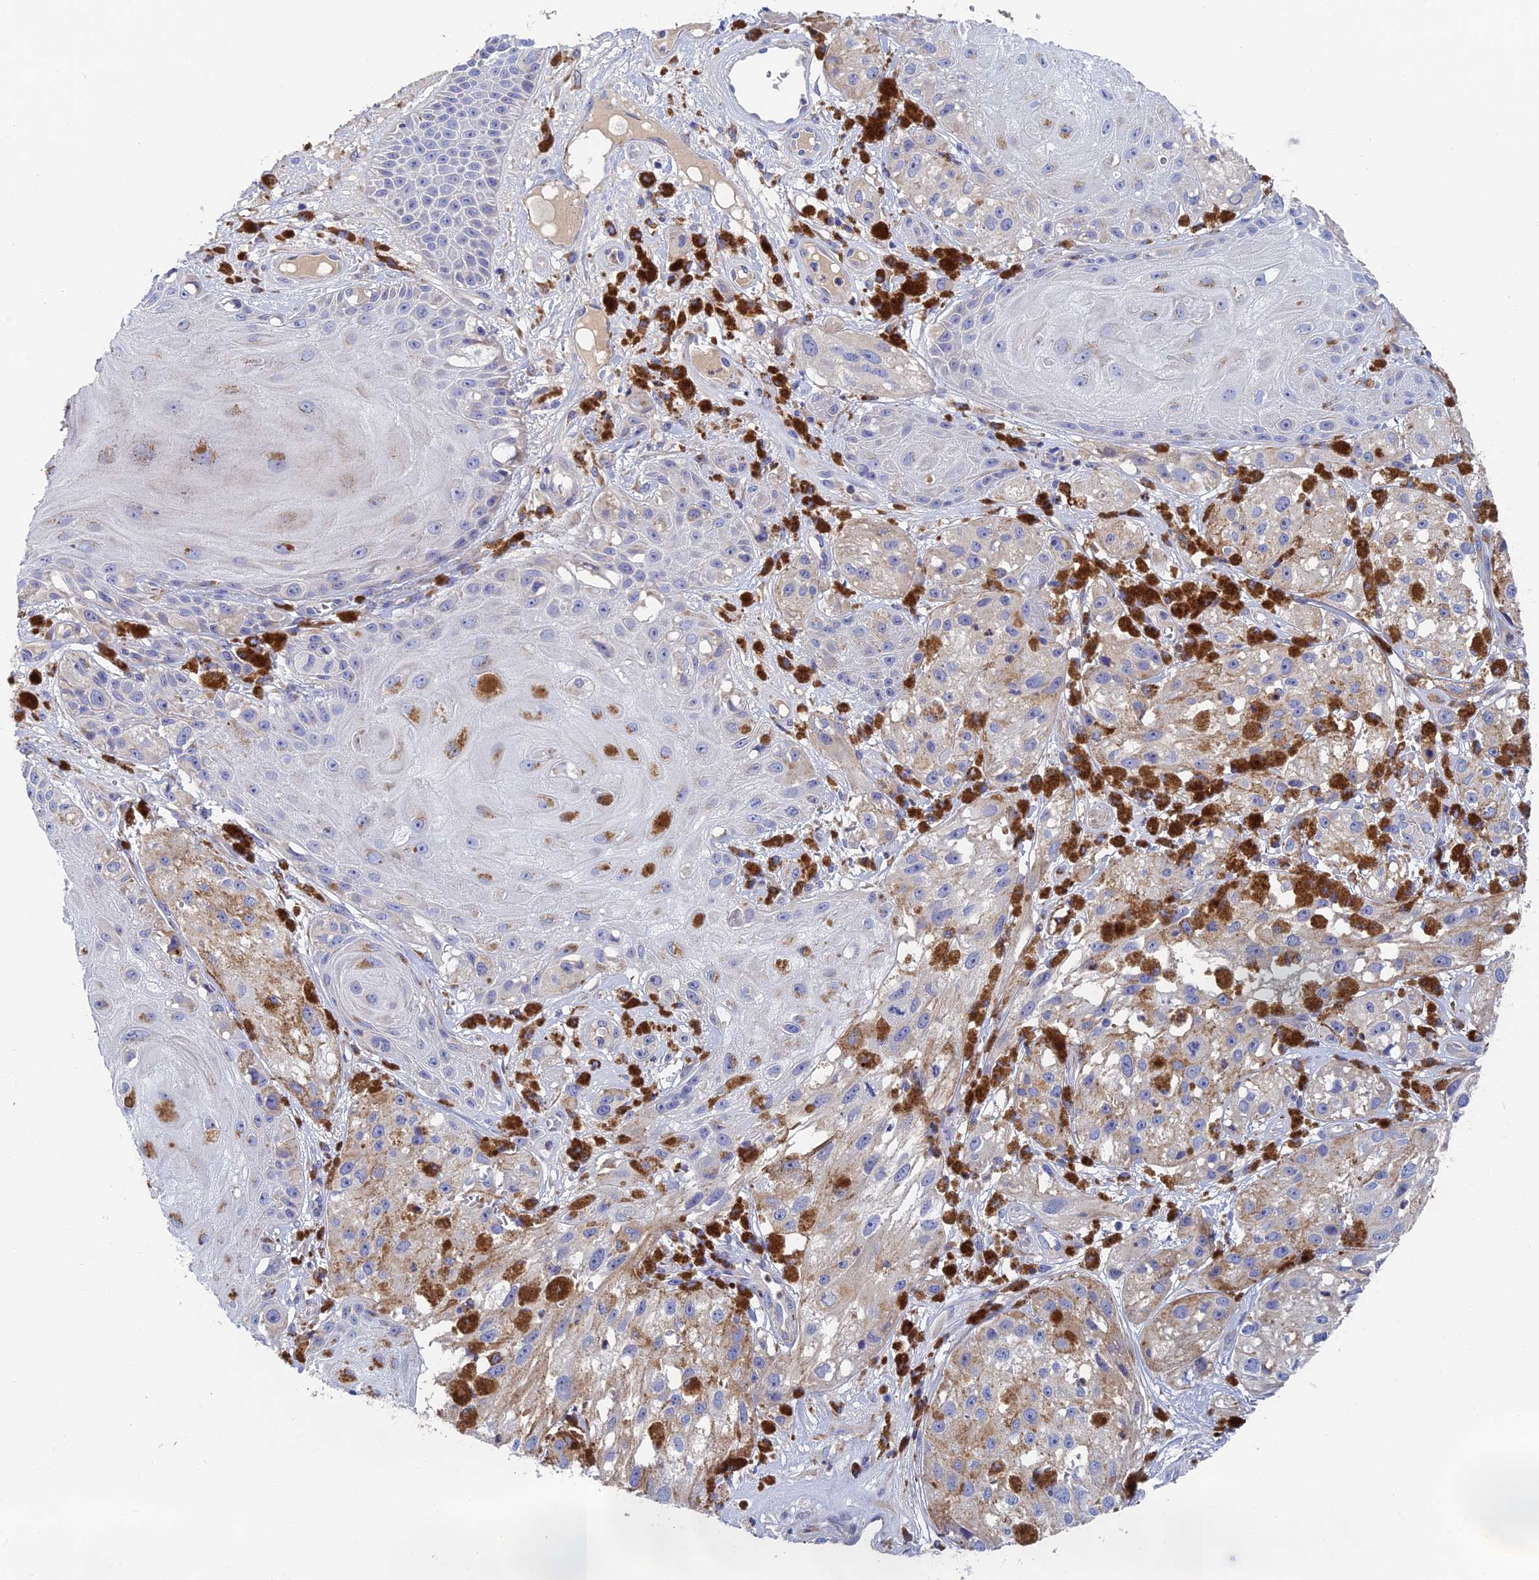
{"staining": {"intensity": "weak", "quantity": "<25%", "location": "cytoplasmic/membranous"}, "tissue": "melanoma", "cell_type": "Tumor cells", "image_type": "cancer", "snomed": [{"axis": "morphology", "description": "Malignant melanoma, NOS"}, {"axis": "topography", "description": "Skin"}], "caption": "Human melanoma stained for a protein using immunohistochemistry shows no staining in tumor cells.", "gene": "RPGRIP1L", "patient": {"sex": "male", "age": 88}}